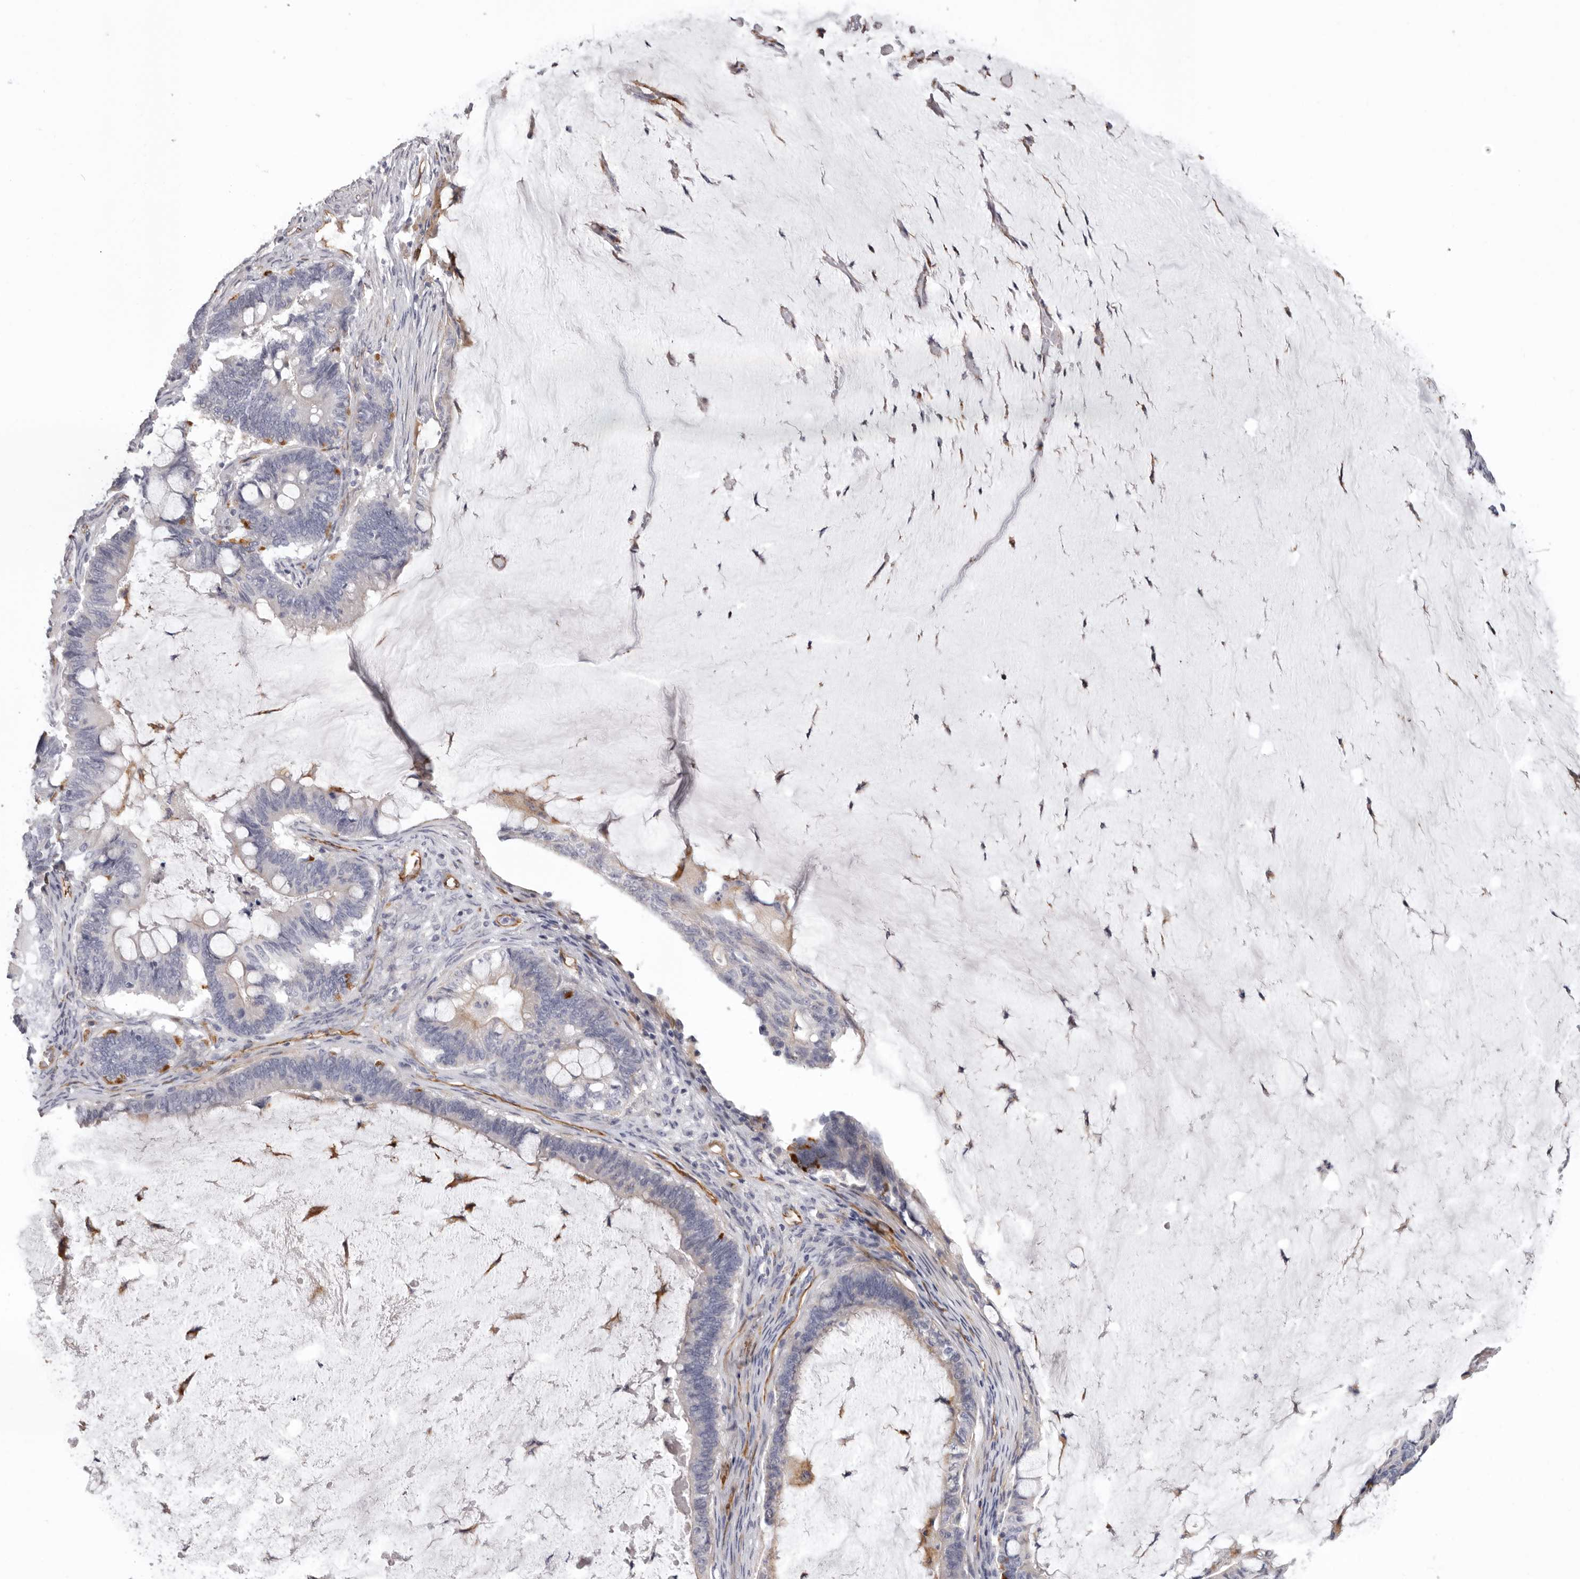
{"staining": {"intensity": "negative", "quantity": "none", "location": "none"}, "tissue": "ovarian cancer", "cell_type": "Tumor cells", "image_type": "cancer", "snomed": [{"axis": "morphology", "description": "Cystadenocarcinoma, mucinous, NOS"}, {"axis": "topography", "description": "Ovary"}], "caption": "Immunohistochemistry (IHC) micrograph of mucinous cystadenocarcinoma (ovarian) stained for a protein (brown), which reveals no staining in tumor cells.", "gene": "ADGRL4", "patient": {"sex": "female", "age": 61}}